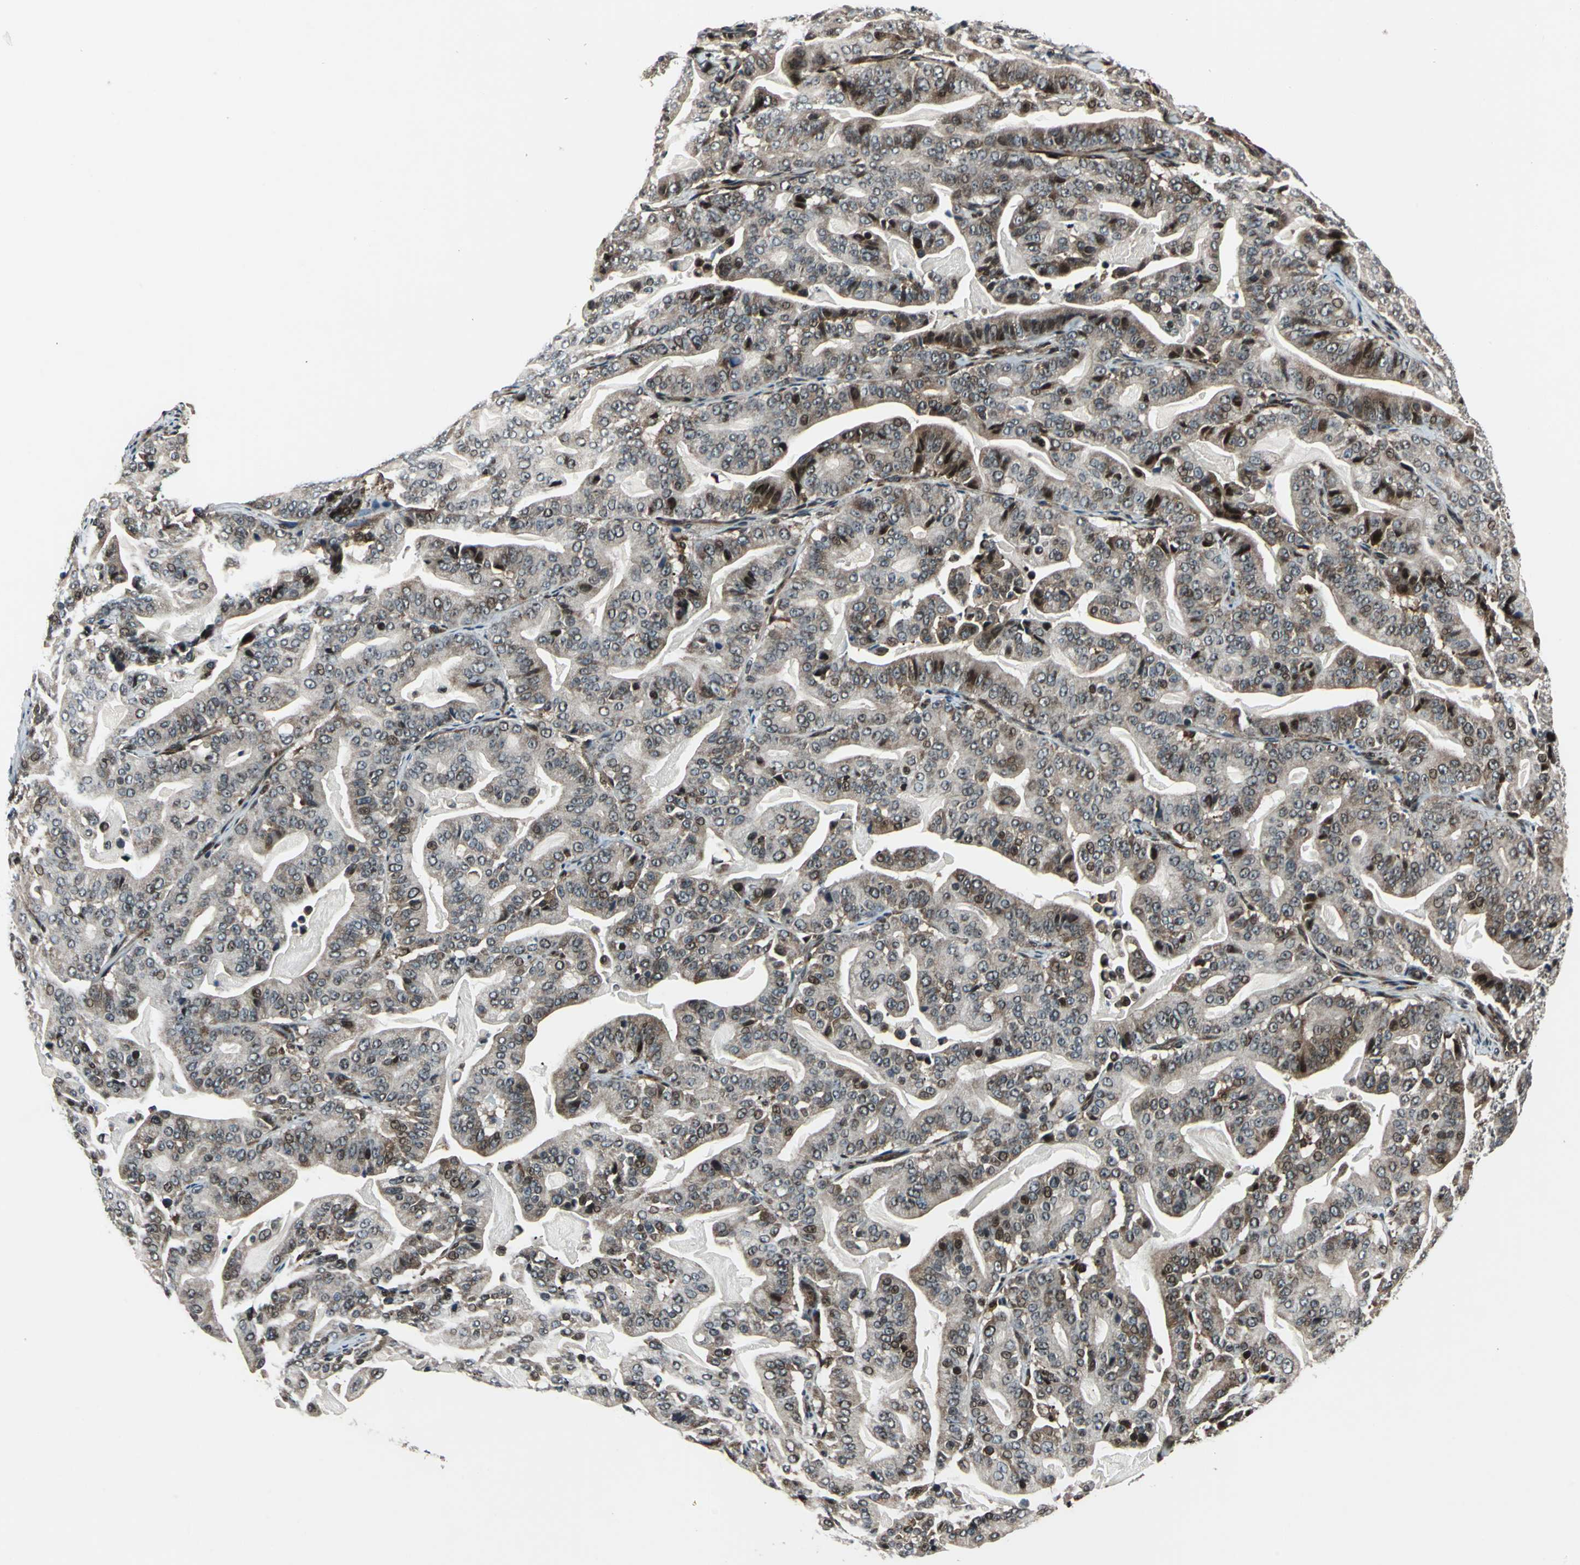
{"staining": {"intensity": "moderate", "quantity": ">75%", "location": "cytoplasmic/membranous,nuclear"}, "tissue": "pancreatic cancer", "cell_type": "Tumor cells", "image_type": "cancer", "snomed": [{"axis": "morphology", "description": "Adenocarcinoma, NOS"}, {"axis": "topography", "description": "Pancreas"}], "caption": "DAB immunohistochemical staining of human pancreatic cancer (adenocarcinoma) shows moderate cytoplasmic/membranous and nuclear protein staining in approximately >75% of tumor cells.", "gene": "AATF", "patient": {"sex": "male", "age": 63}}